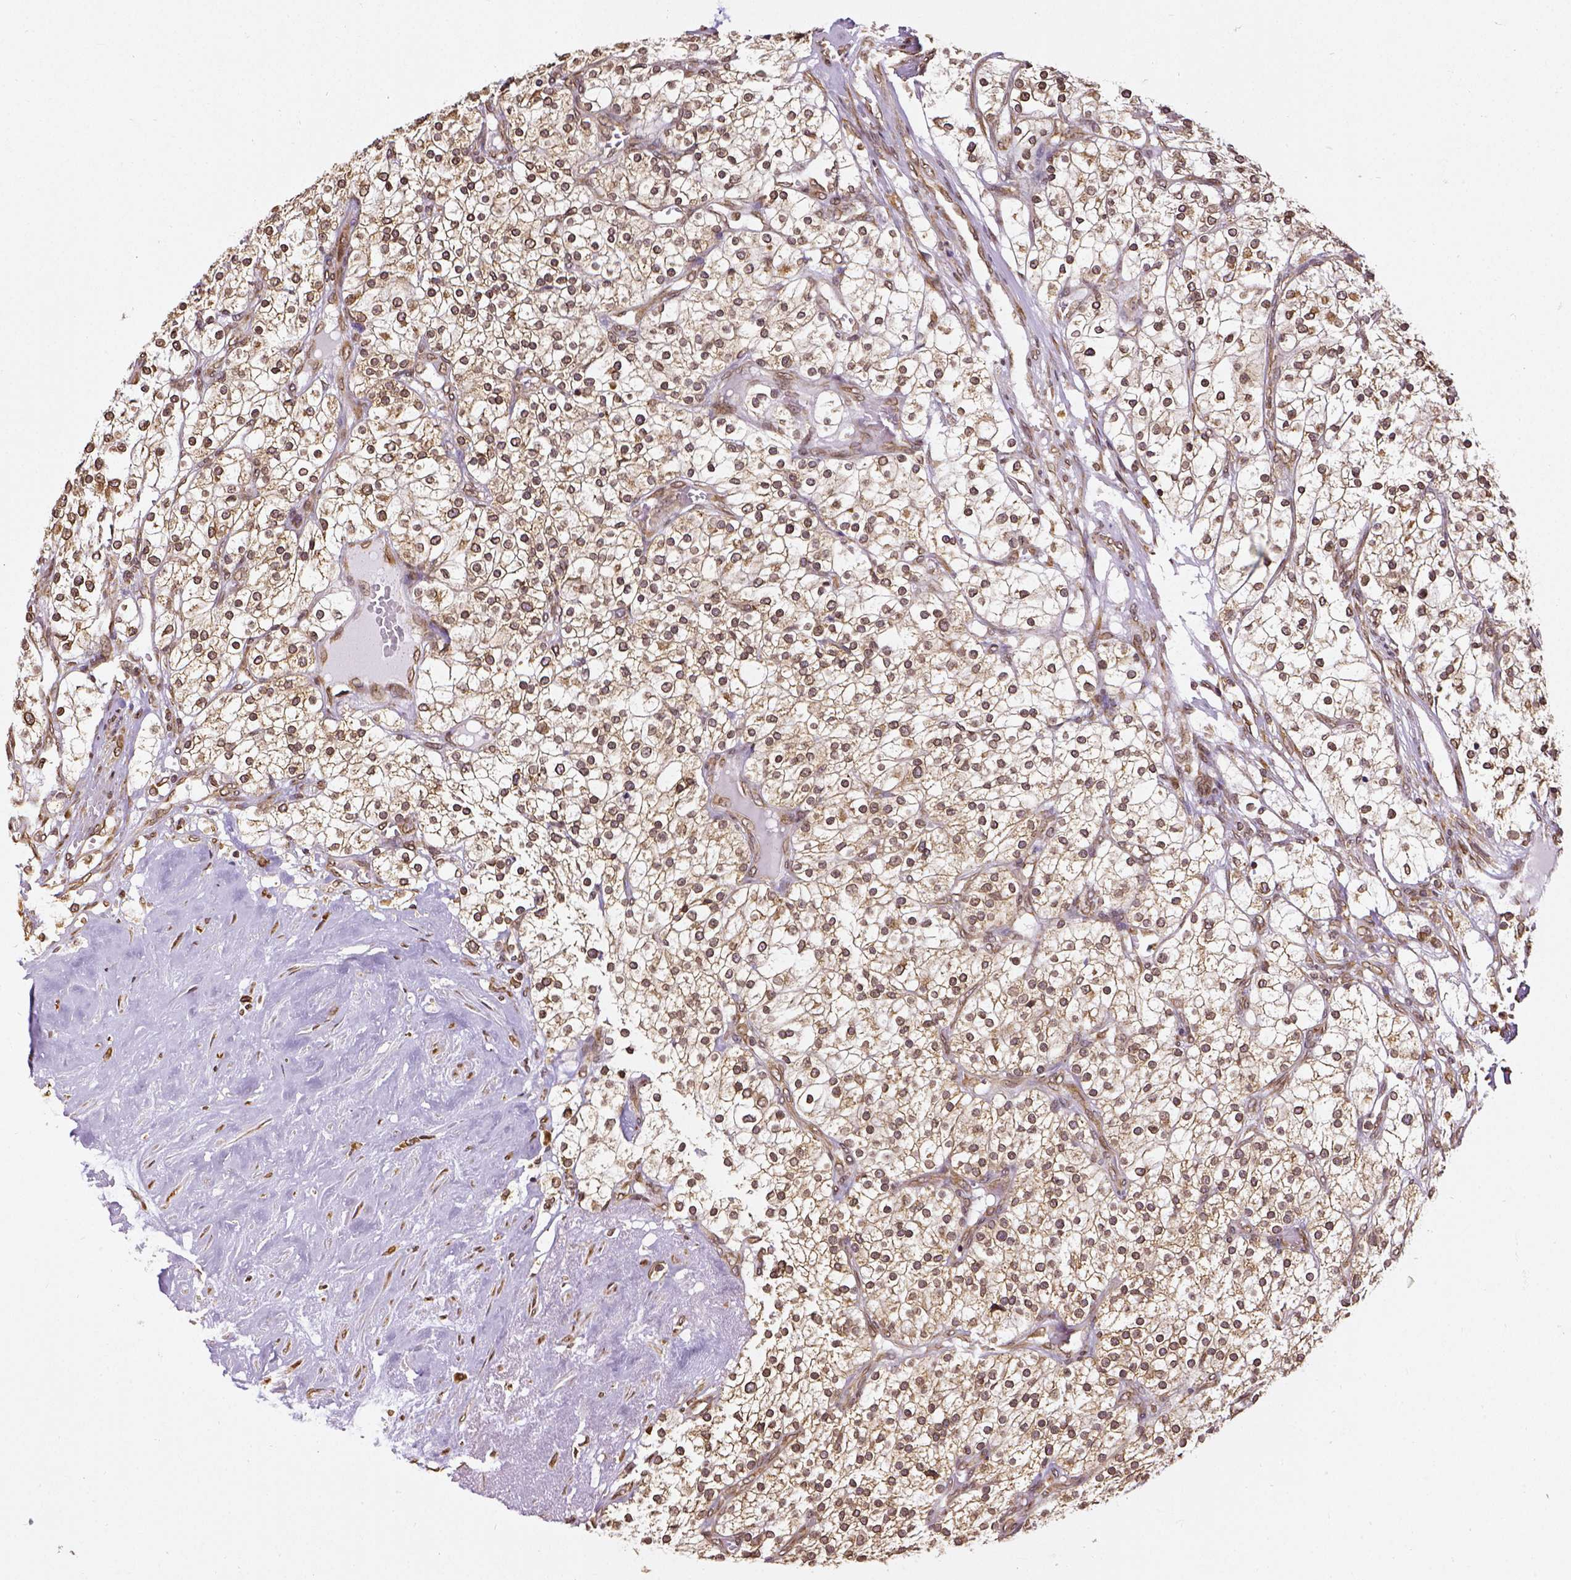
{"staining": {"intensity": "moderate", "quantity": ">75%", "location": "cytoplasmic/membranous,nuclear"}, "tissue": "renal cancer", "cell_type": "Tumor cells", "image_type": "cancer", "snomed": [{"axis": "morphology", "description": "Adenocarcinoma, NOS"}, {"axis": "topography", "description": "Kidney"}], "caption": "Immunohistochemistry staining of adenocarcinoma (renal), which shows medium levels of moderate cytoplasmic/membranous and nuclear positivity in approximately >75% of tumor cells indicating moderate cytoplasmic/membranous and nuclear protein expression. The staining was performed using DAB (brown) for protein detection and nuclei were counterstained in hematoxylin (blue).", "gene": "MTDH", "patient": {"sex": "male", "age": 80}}